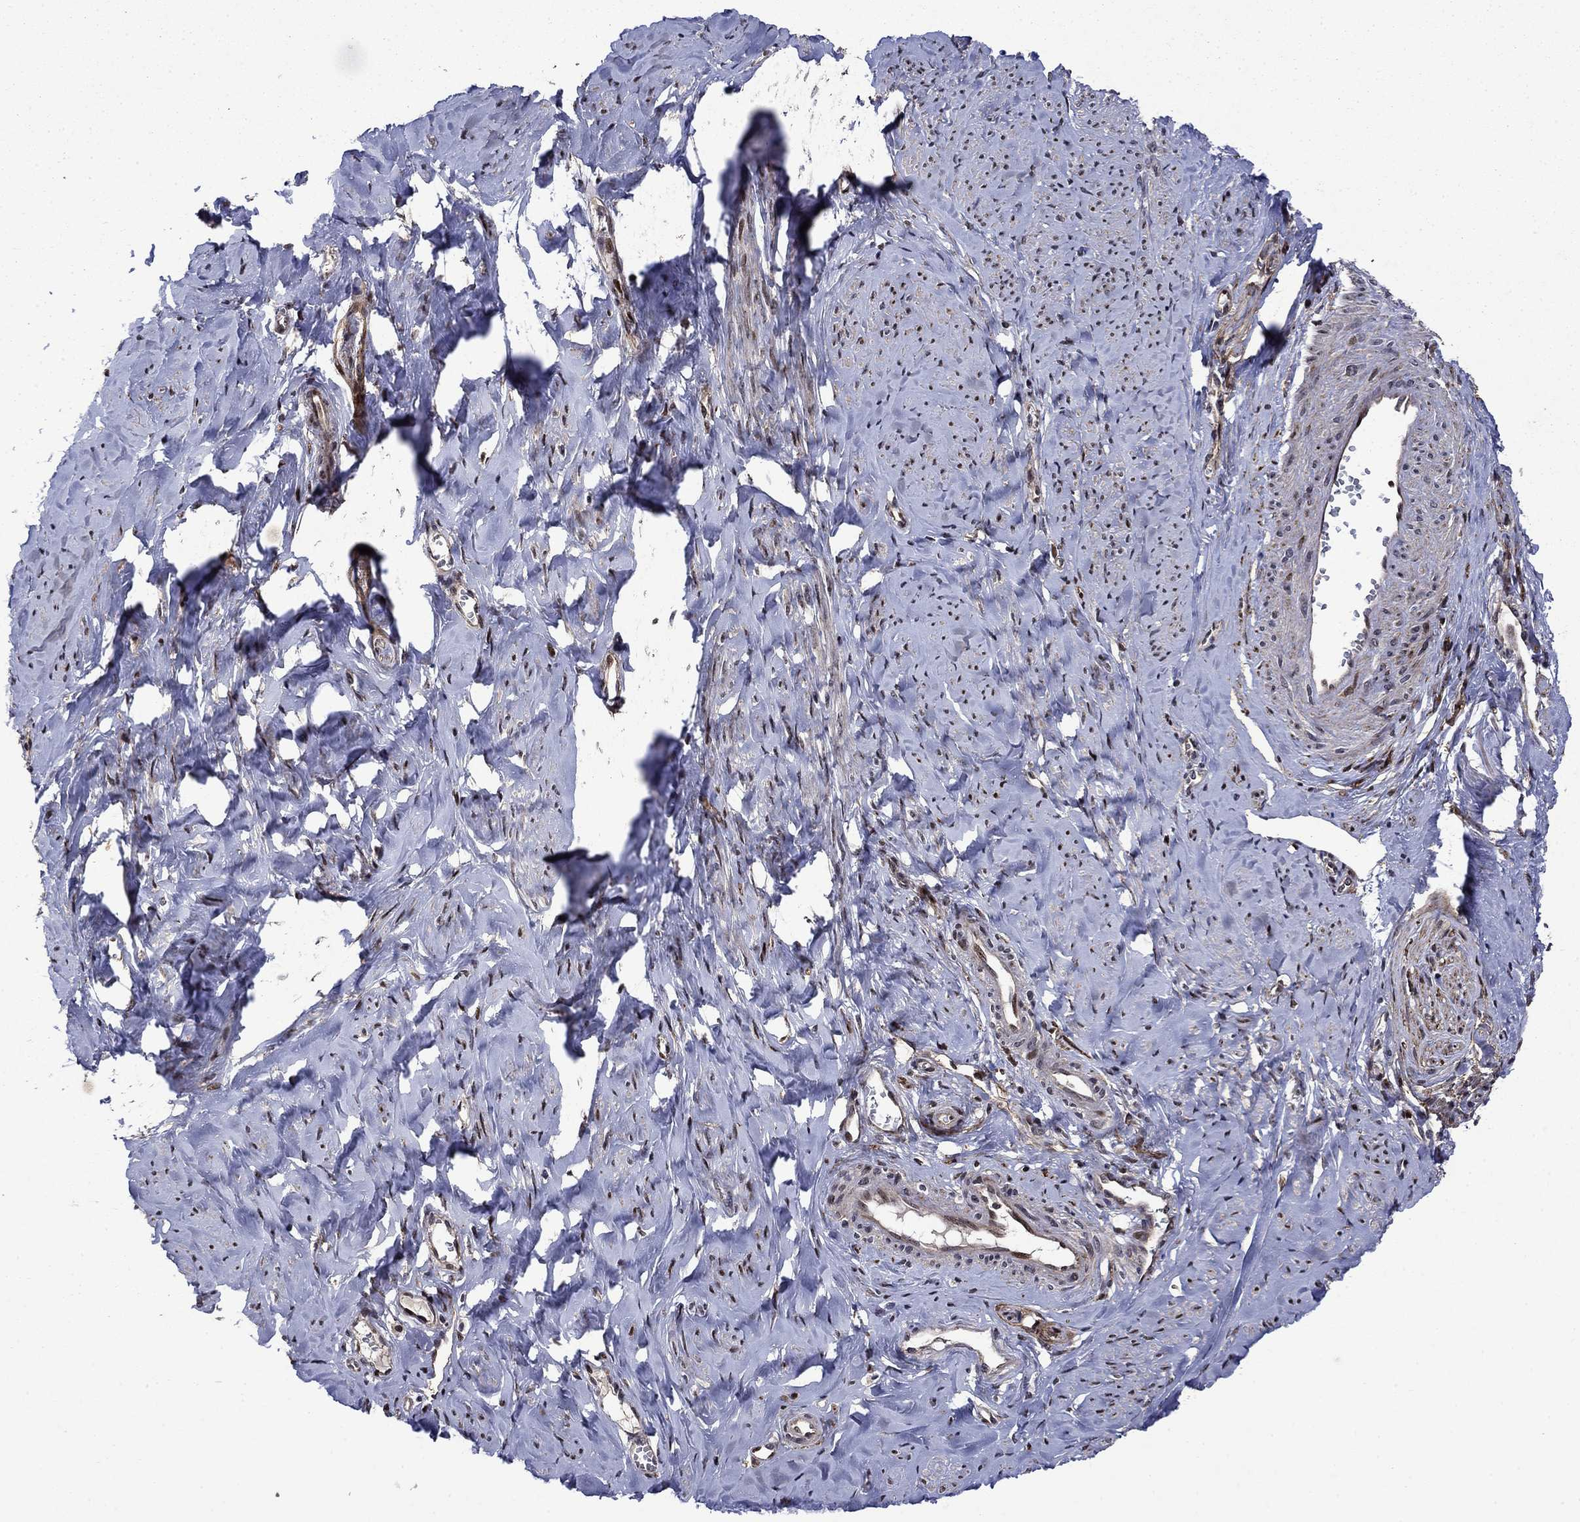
{"staining": {"intensity": "moderate", "quantity": "<25%", "location": "nuclear"}, "tissue": "smooth muscle", "cell_type": "Smooth muscle cells", "image_type": "normal", "snomed": [{"axis": "morphology", "description": "Normal tissue, NOS"}, {"axis": "topography", "description": "Smooth muscle"}], "caption": "This is a micrograph of immunohistochemistry staining of normal smooth muscle, which shows moderate expression in the nuclear of smooth muscle cells.", "gene": "AGTPBP1", "patient": {"sex": "female", "age": 48}}